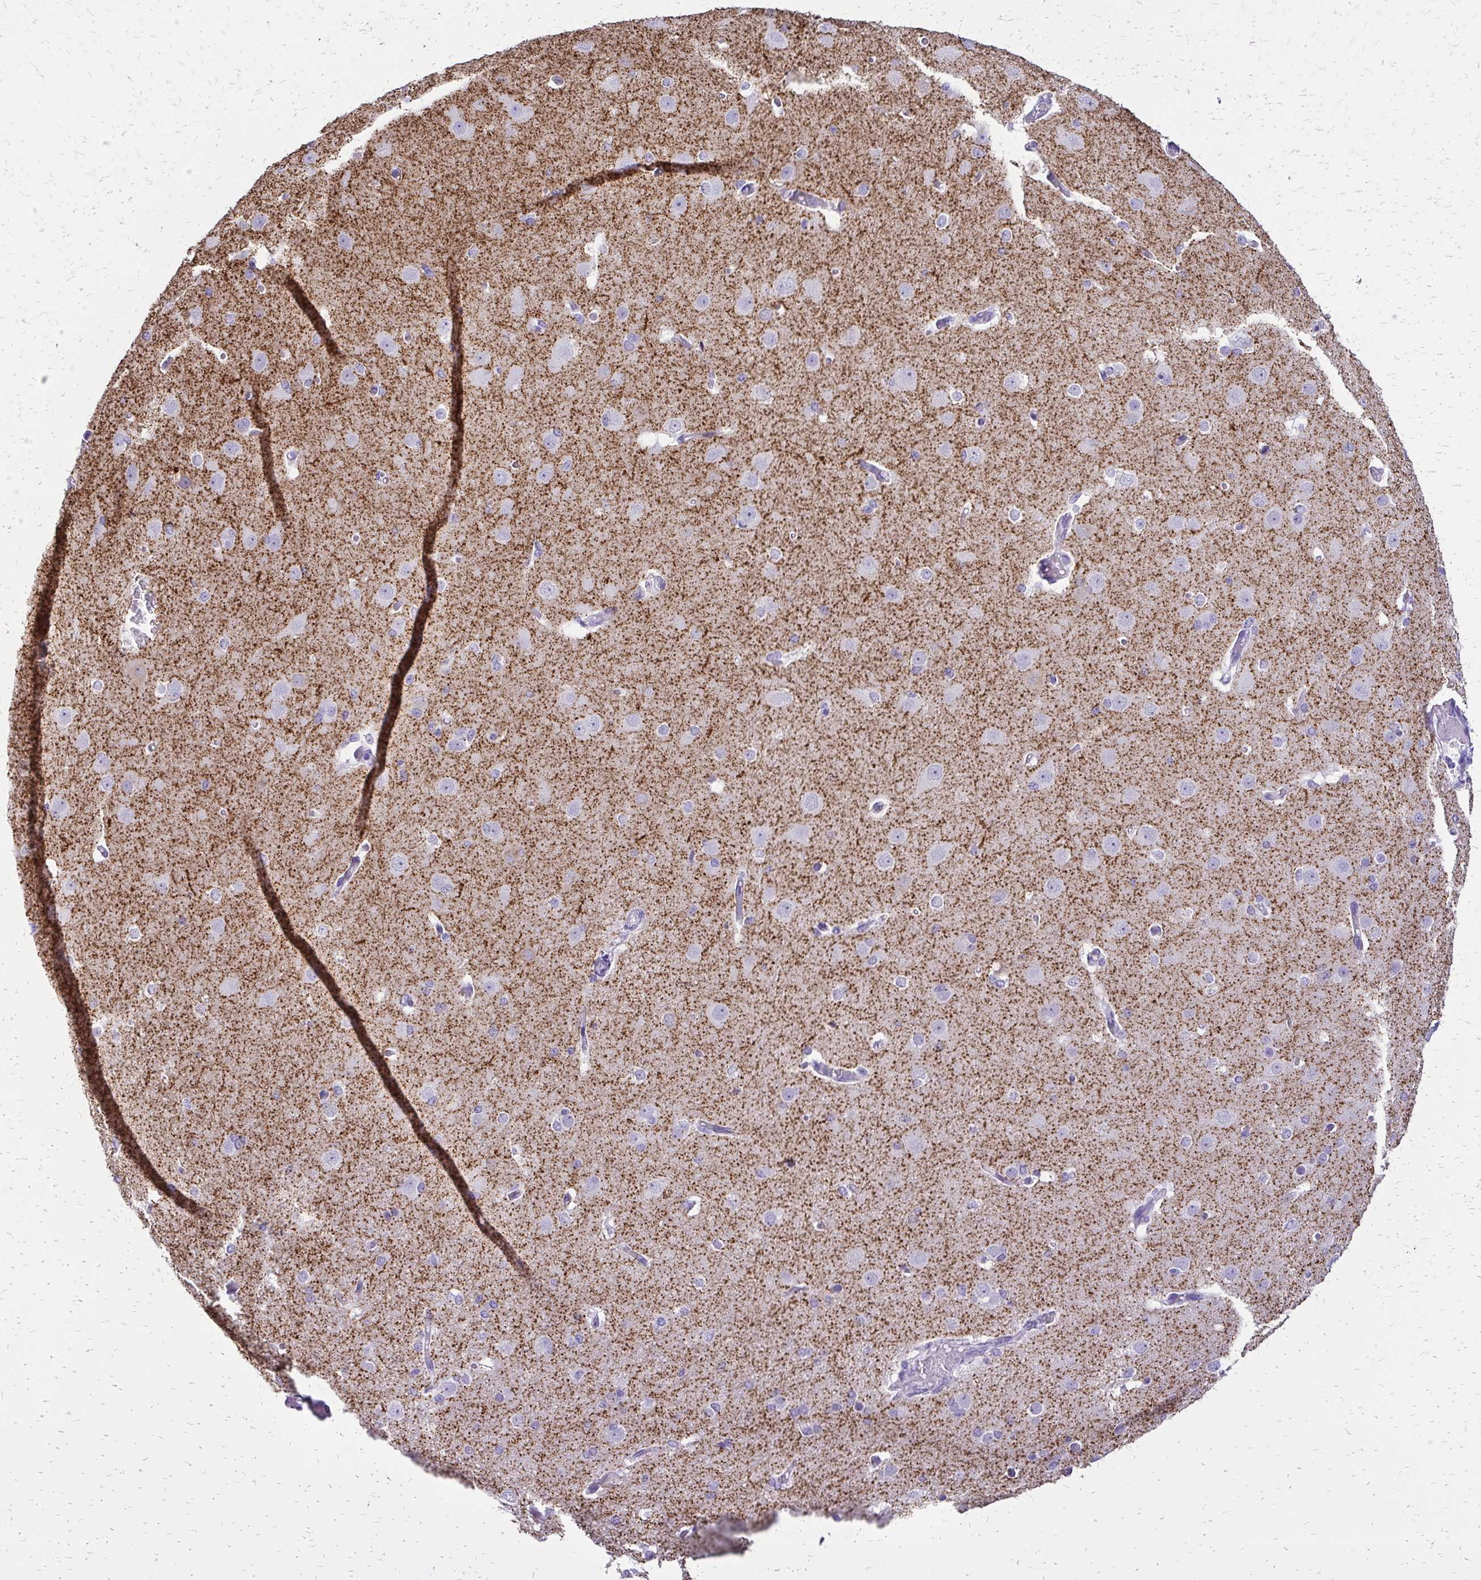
{"staining": {"intensity": "negative", "quantity": "none", "location": "none"}, "tissue": "cerebral cortex", "cell_type": "Endothelial cells", "image_type": "normal", "snomed": [{"axis": "morphology", "description": "Normal tissue, NOS"}, {"axis": "morphology", "description": "Inflammation, NOS"}, {"axis": "topography", "description": "Cerebral cortex"}], "caption": "This is a histopathology image of immunohistochemistry (IHC) staining of normal cerebral cortex, which shows no staining in endothelial cells. (Immunohistochemistry, brightfield microscopy, high magnification).", "gene": "SLC32A1", "patient": {"sex": "male", "age": 6}}